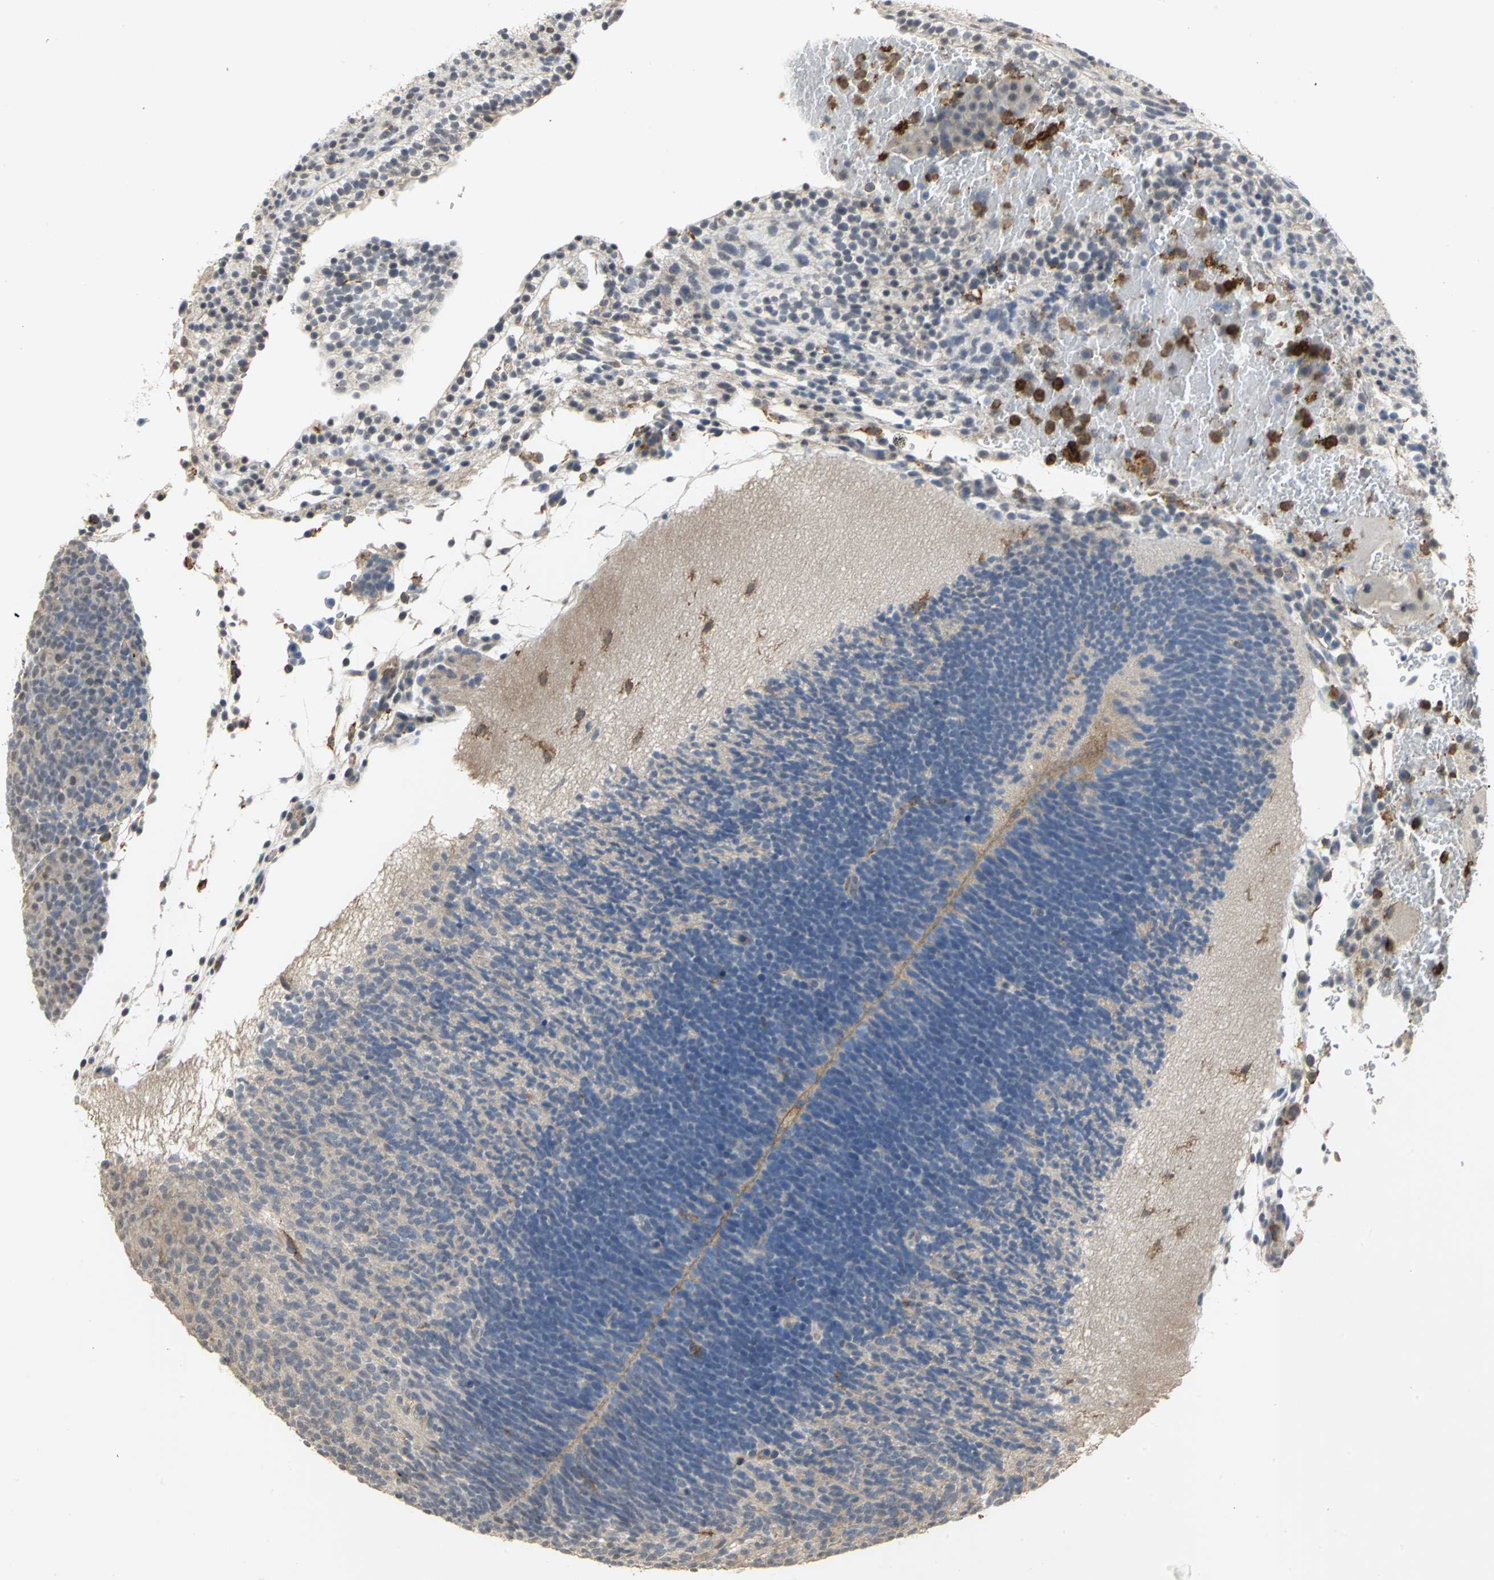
{"staining": {"intensity": "negative", "quantity": "none", "location": "none"}, "tissue": "placenta", "cell_type": "Decidual cells", "image_type": "normal", "snomed": [{"axis": "morphology", "description": "Normal tissue, NOS"}, {"axis": "topography", "description": "Placenta"}], "caption": "This is an immunohistochemistry (IHC) image of benign placenta. There is no staining in decidual cells.", "gene": "SKAP2", "patient": {"sex": "female", "age": 19}}